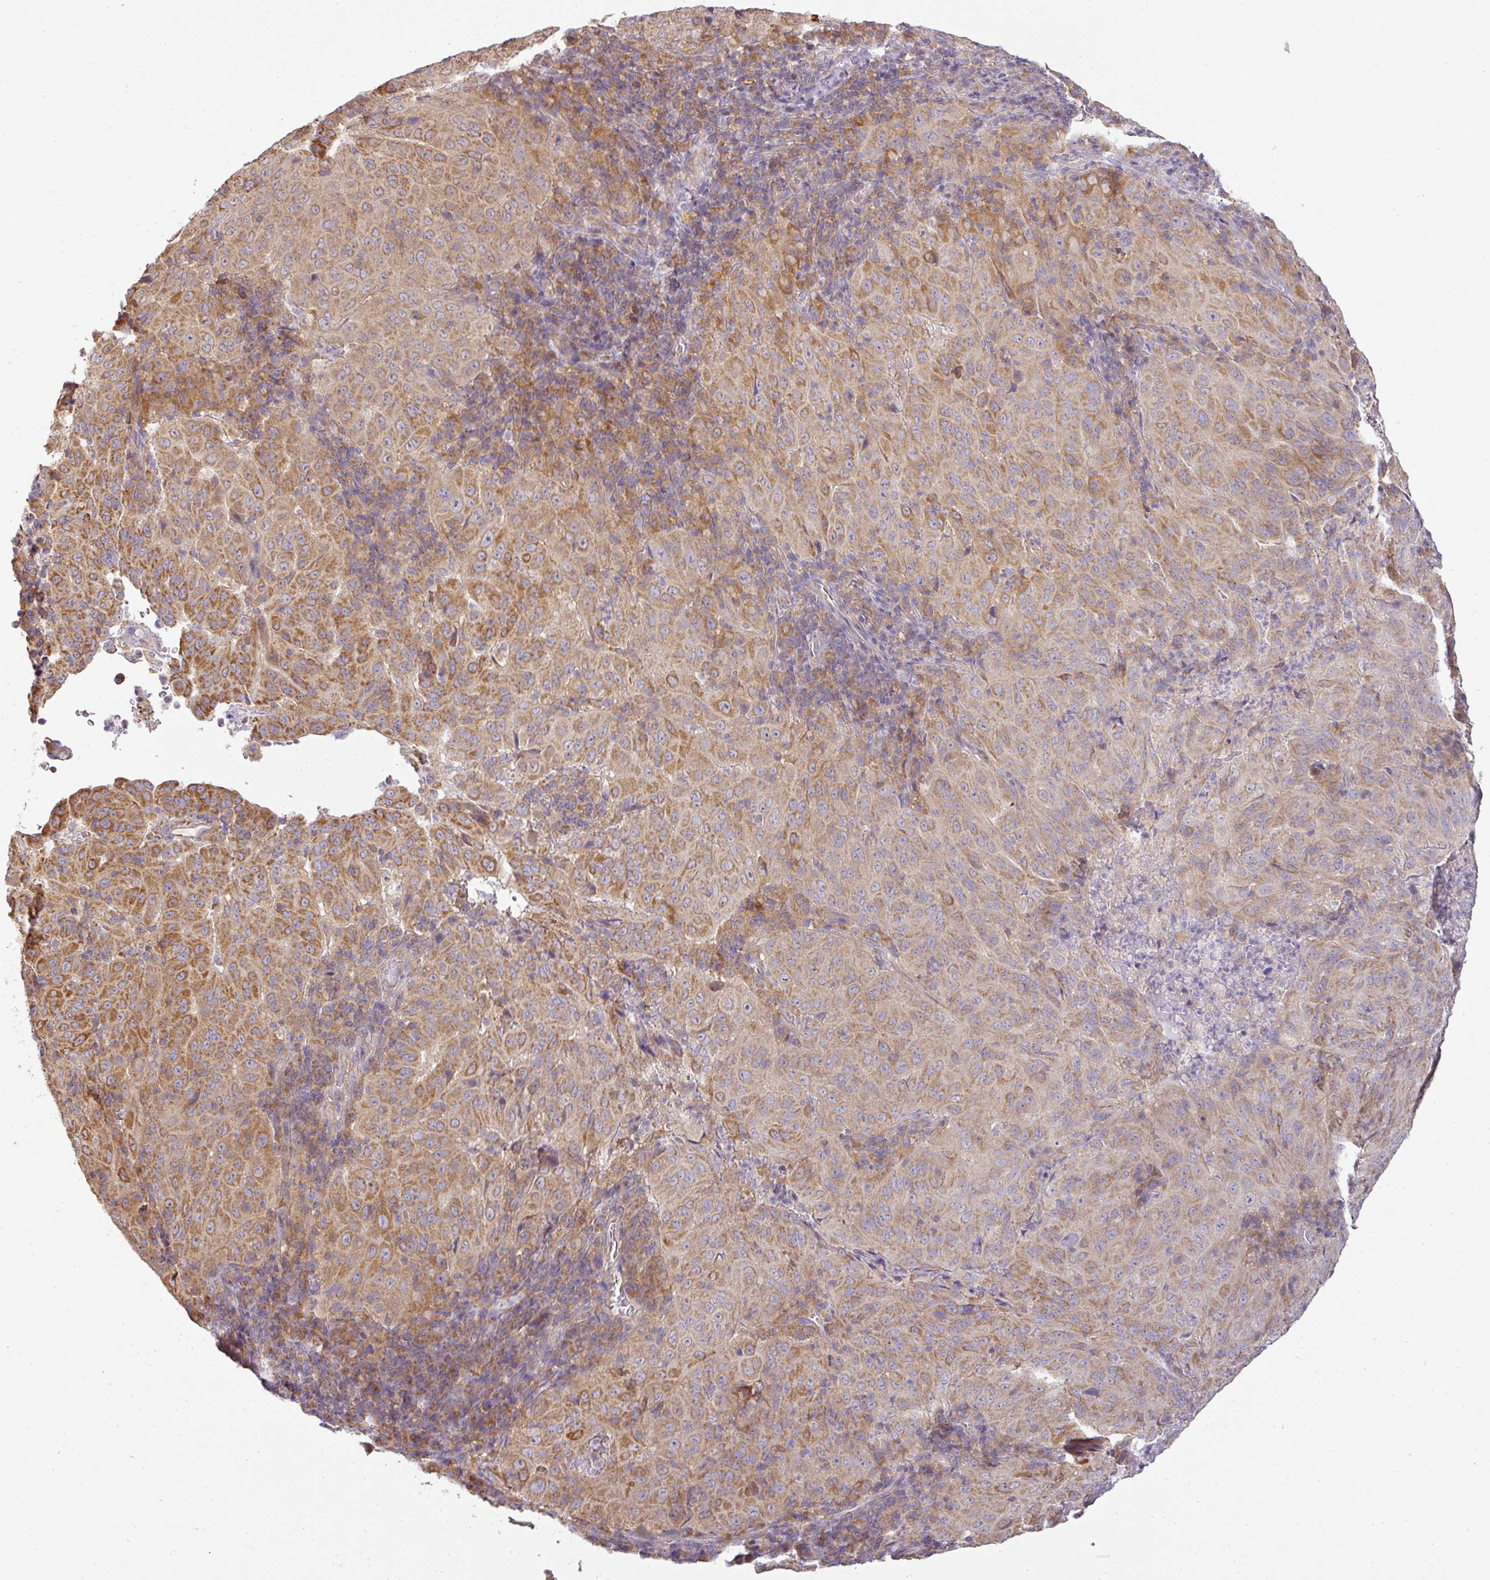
{"staining": {"intensity": "moderate", "quantity": ">75%", "location": "cytoplasmic/membranous"}, "tissue": "pancreatic cancer", "cell_type": "Tumor cells", "image_type": "cancer", "snomed": [{"axis": "morphology", "description": "Adenocarcinoma, NOS"}, {"axis": "topography", "description": "Pancreas"}], "caption": "Immunohistochemistry (IHC) micrograph of pancreatic cancer stained for a protein (brown), which shows medium levels of moderate cytoplasmic/membranous positivity in about >75% of tumor cells.", "gene": "ZNF211", "patient": {"sex": "male", "age": 63}}